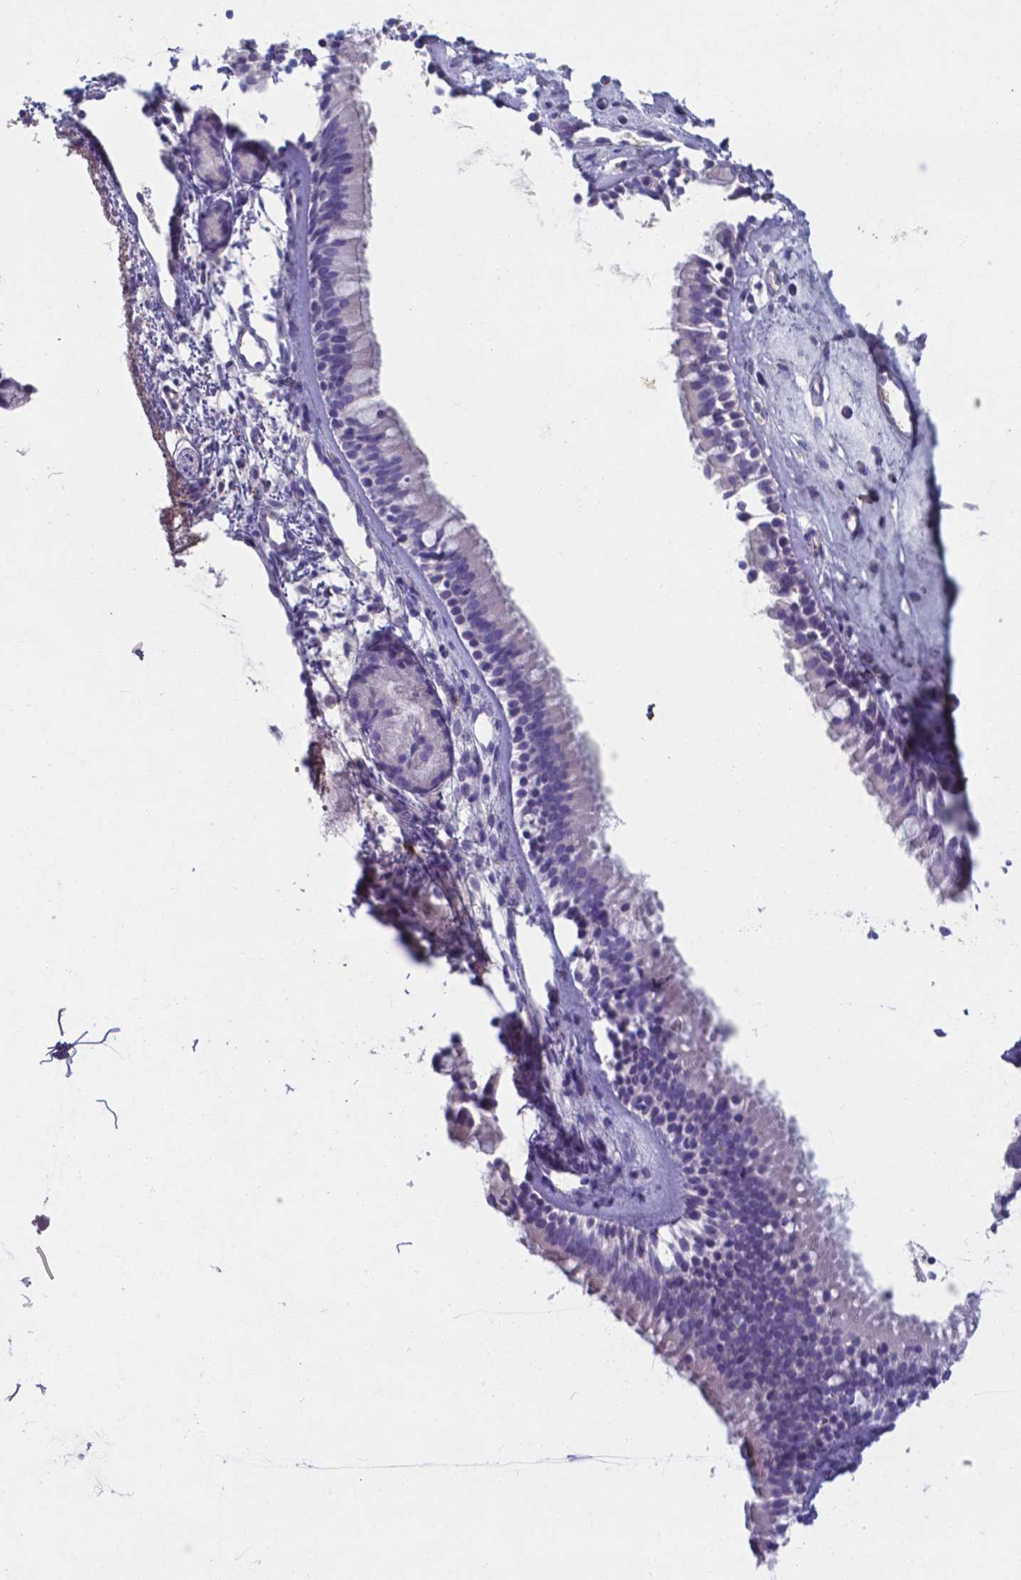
{"staining": {"intensity": "negative", "quantity": "none", "location": "none"}, "tissue": "nasopharynx", "cell_type": "Respiratory epithelial cells", "image_type": "normal", "snomed": [{"axis": "morphology", "description": "Normal tissue, NOS"}, {"axis": "topography", "description": "Nasopharynx"}], "caption": "High power microscopy photomicrograph of an IHC micrograph of normal nasopharynx, revealing no significant staining in respiratory epithelial cells.", "gene": "SERPINA1", "patient": {"sex": "female", "age": 52}}